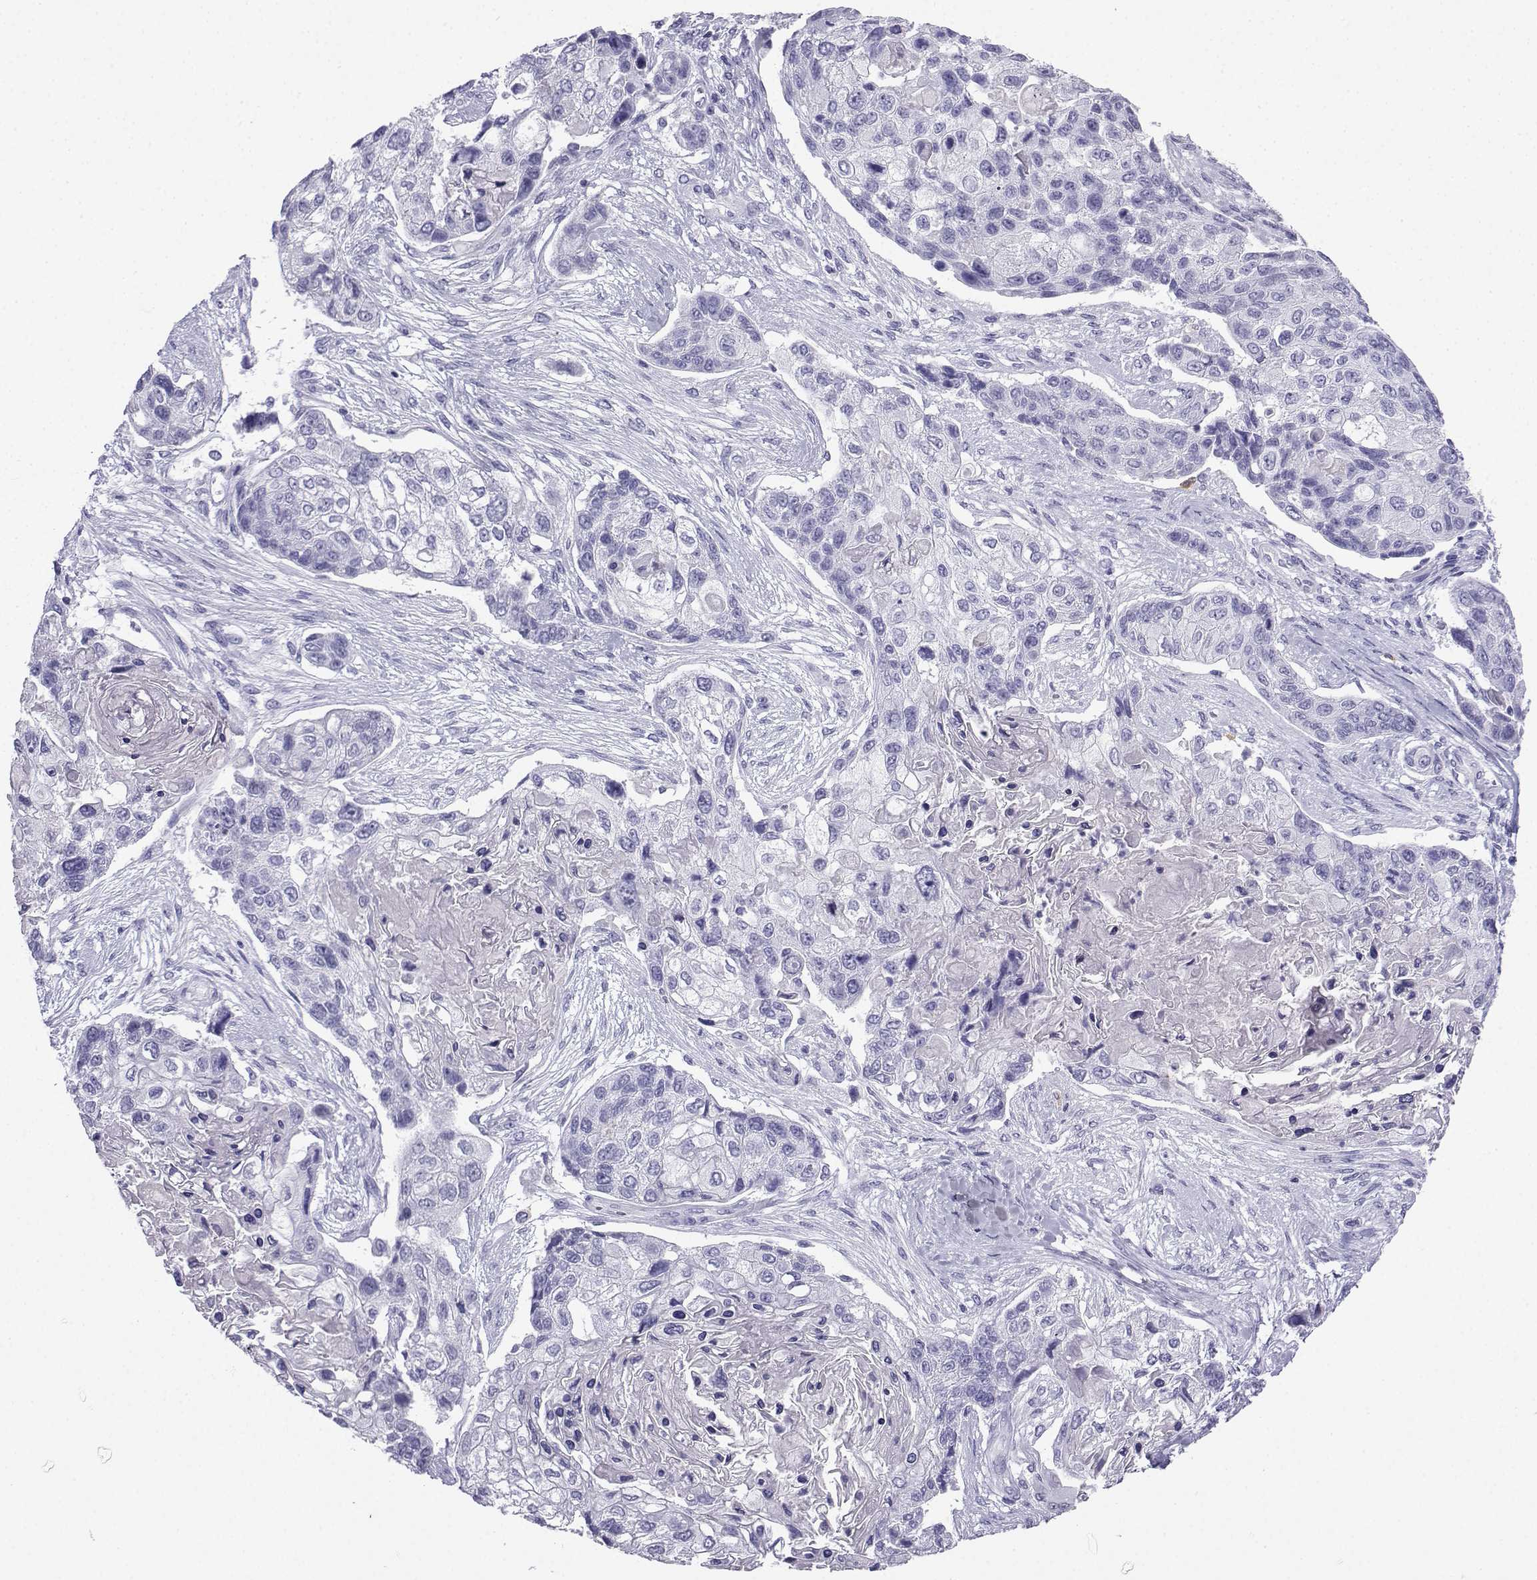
{"staining": {"intensity": "negative", "quantity": "none", "location": "none"}, "tissue": "lung cancer", "cell_type": "Tumor cells", "image_type": "cancer", "snomed": [{"axis": "morphology", "description": "Squamous cell carcinoma, NOS"}, {"axis": "topography", "description": "Lung"}], "caption": "Tumor cells show no significant protein staining in squamous cell carcinoma (lung).", "gene": "SLC18A2", "patient": {"sex": "male", "age": 69}}